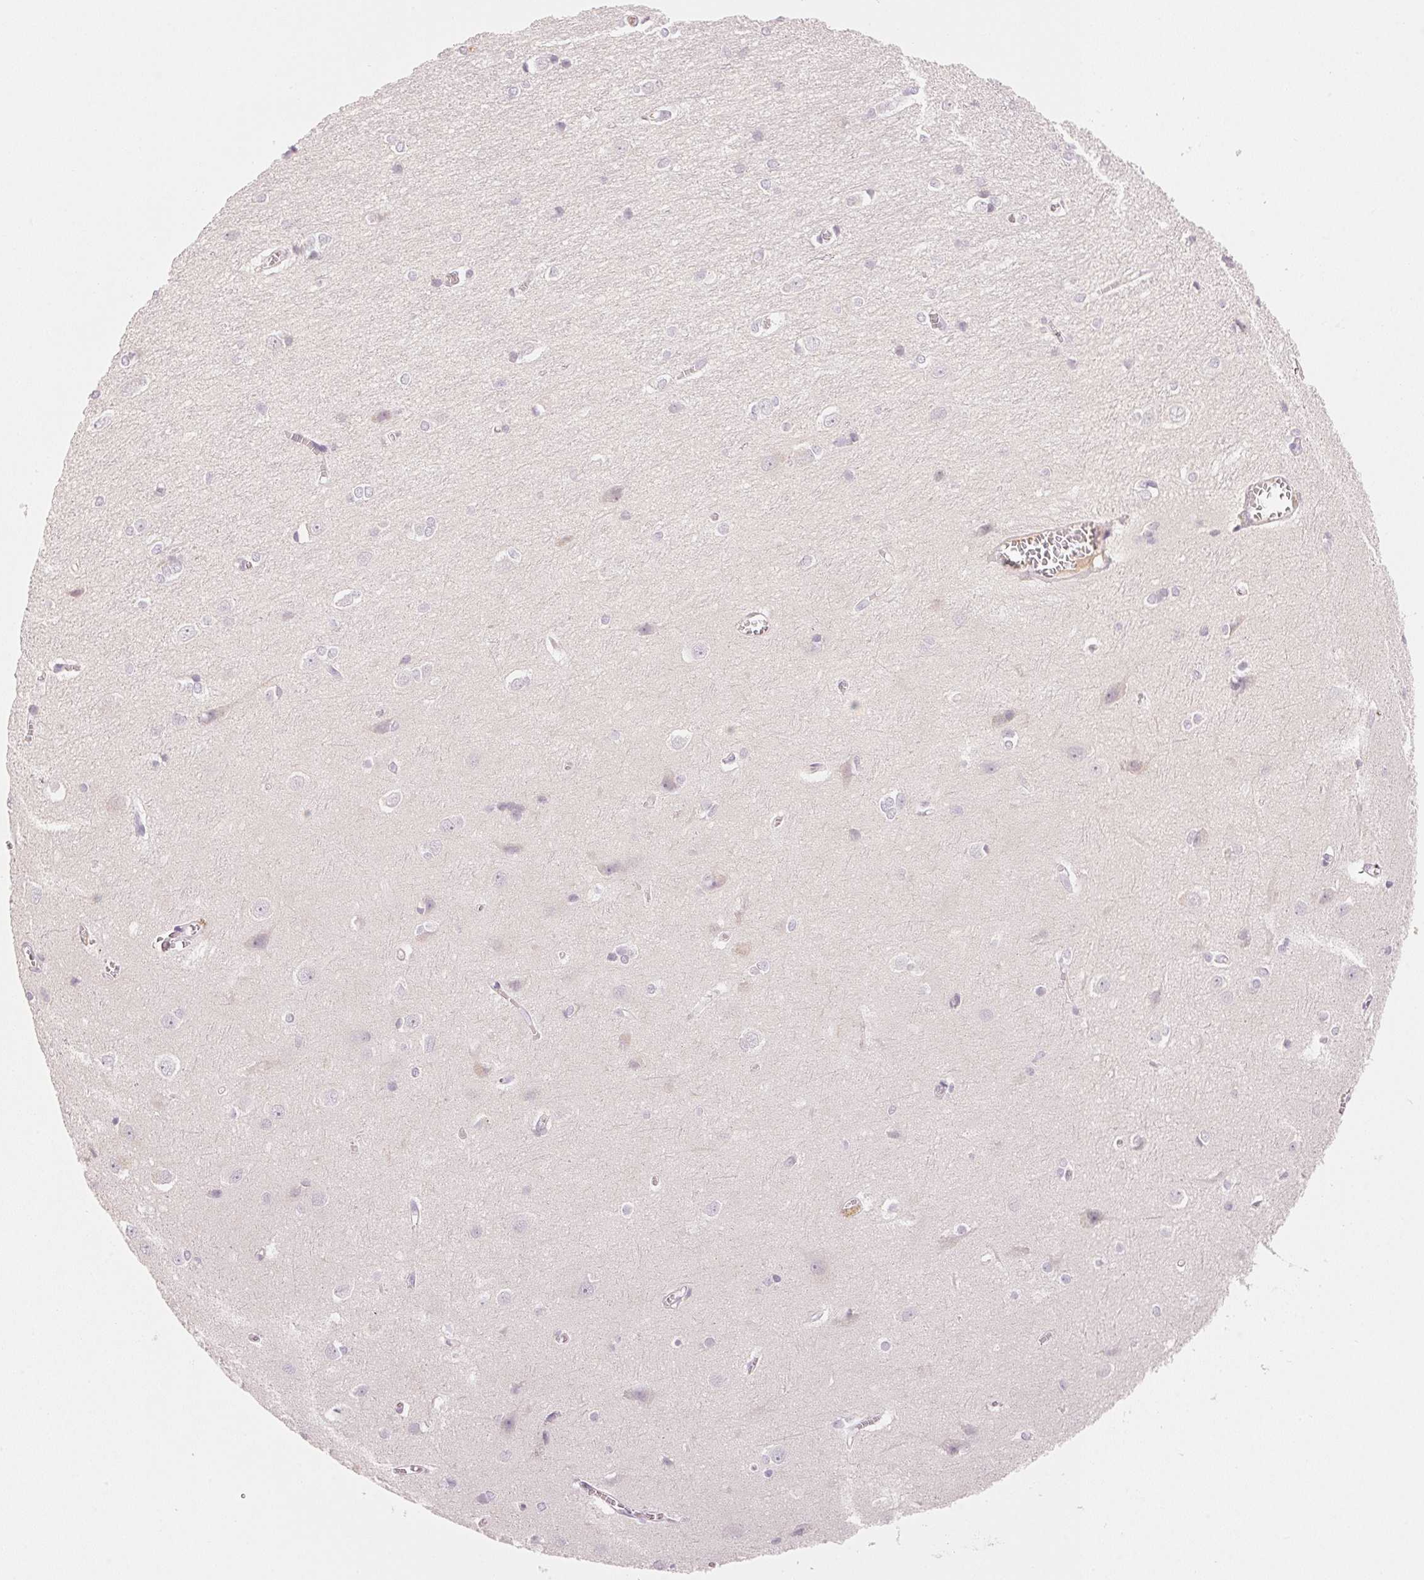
{"staining": {"intensity": "negative", "quantity": "none", "location": "none"}, "tissue": "cerebral cortex", "cell_type": "Endothelial cells", "image_type": "normal", "snomed": [{"axis": "morphology", "description": "Normal tissue, NOS"}, {"axis": "topography", "description": "Cerebral cortex"}], "caption": "IHC image of unremarkable cerebral cortex stained for a protein (brown), which displays no expression in endothelial cells.", "gene": "RMDN2", "patient": {"sex": "male", "age": 37}}